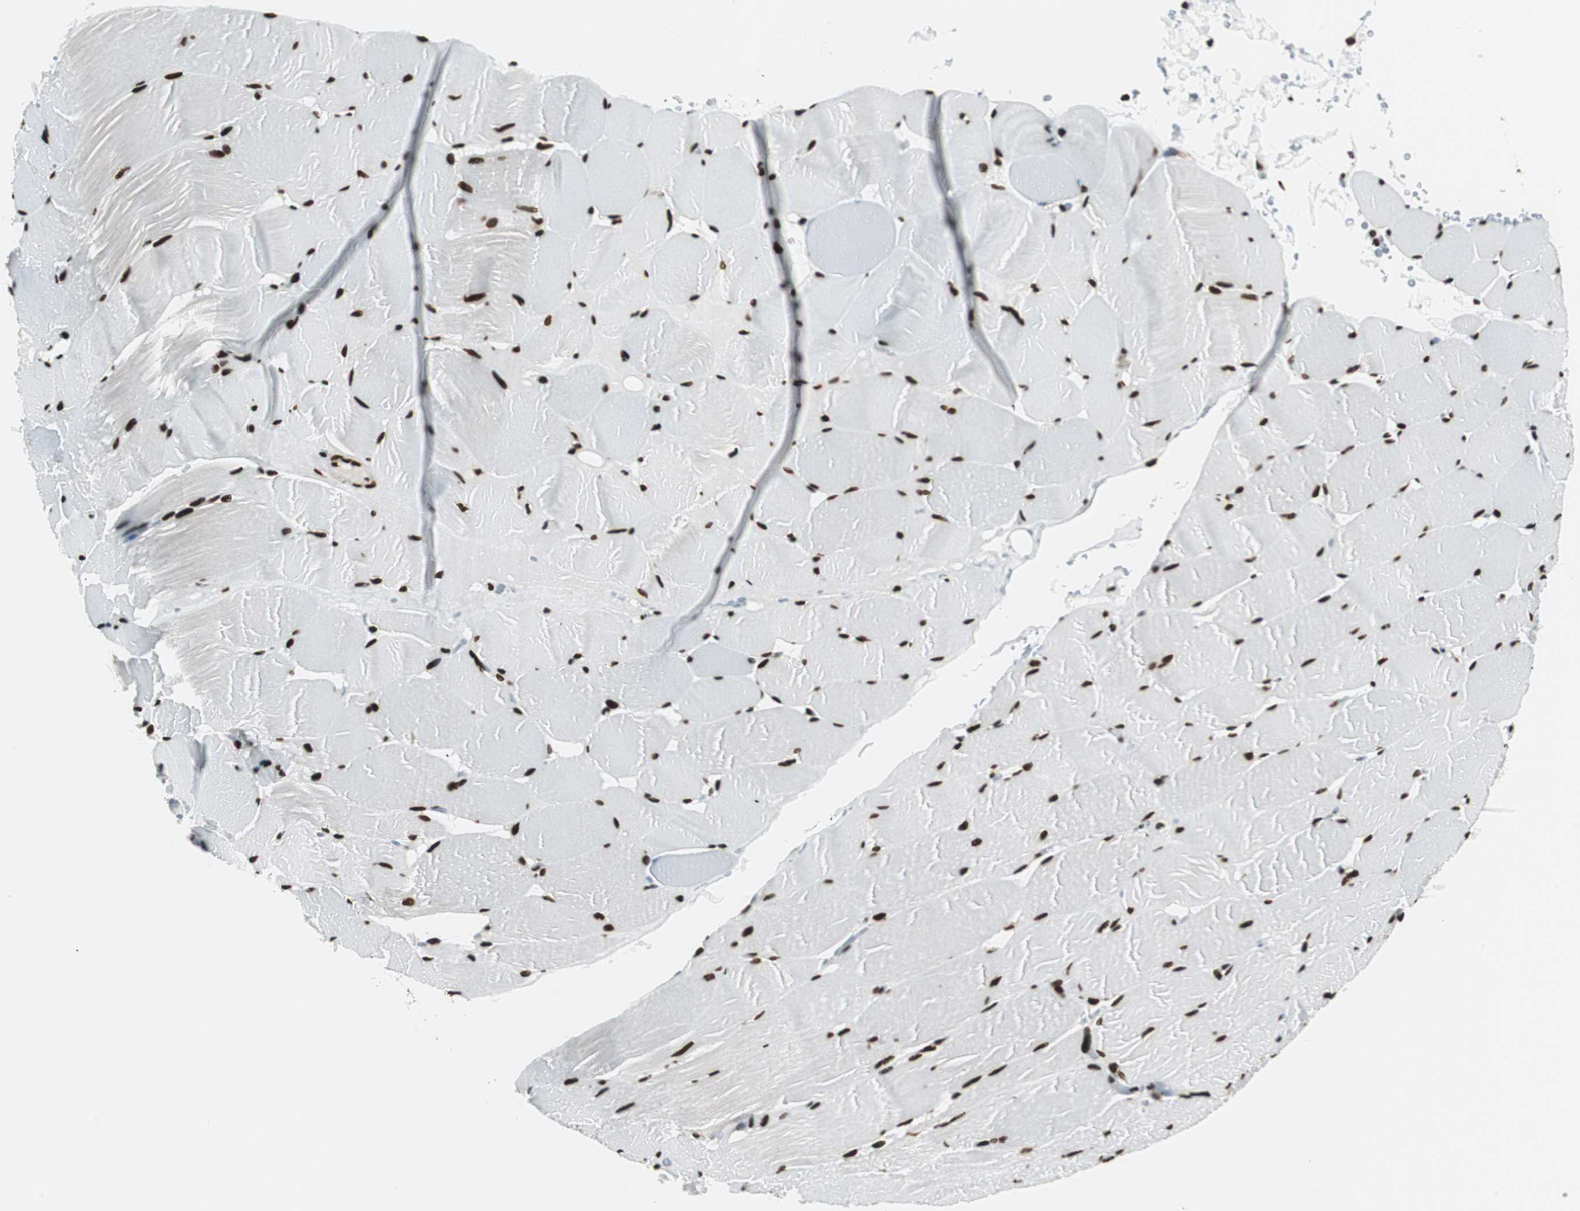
{"staining": {"intensity": "strong", "quantity": ">75%", "location": "nuclear"}, "tissue": "skeletal muscle", "cell_type": "Myocytes", "image_type": "normal", "snomed": [{"axis": "morphology", "description": "Normal tissue, NOS"}, {"axis": "topography", "description": "Skeletal muscle"}], "caption": "This micrograph displays immunohistochemistry (IHC) staining of unremarkable skeletal muscle, with high strong nuclear expression in approximately >75% of myocytes.", "gene": "EWSR1", "patient": {"sex": "male", "age": 62}}